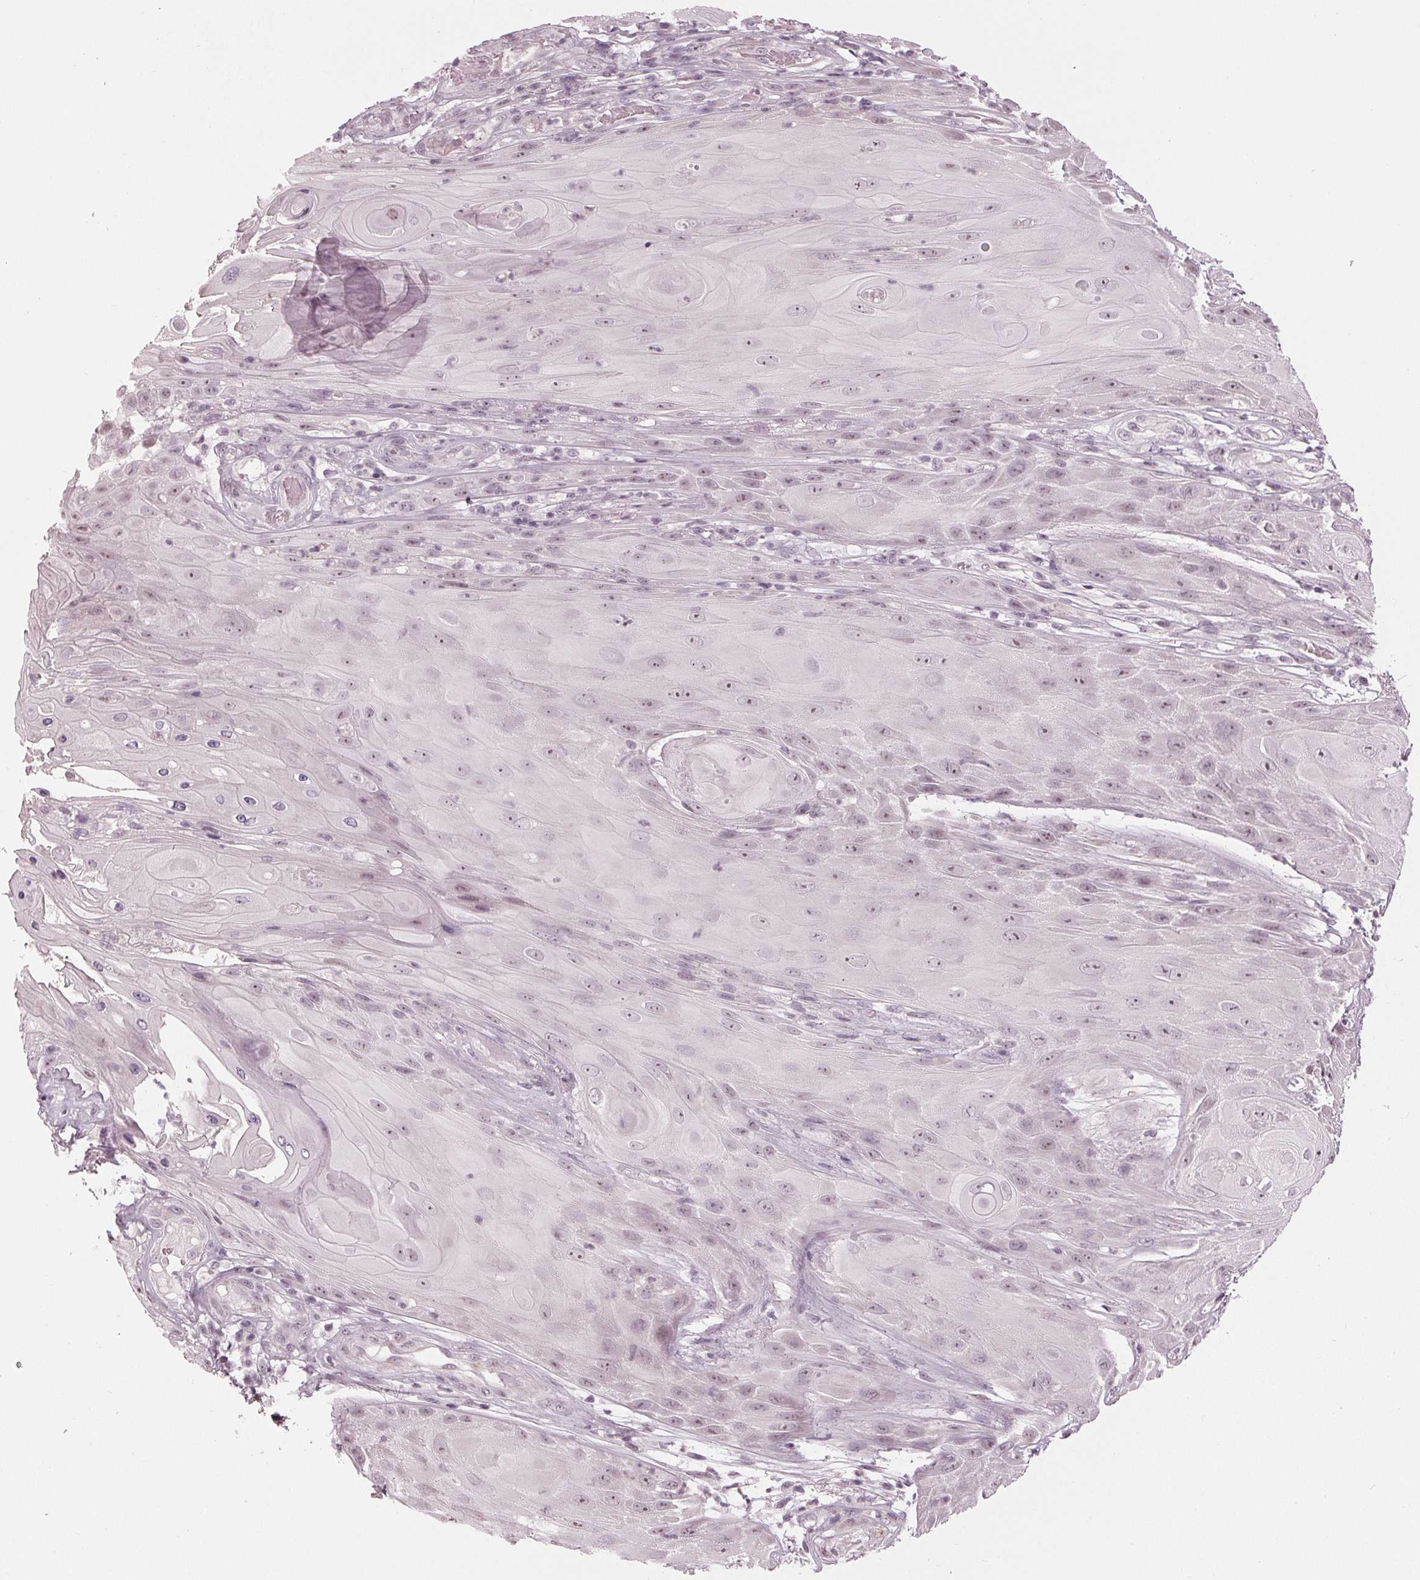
{"staining": {"intensity": "negative", "quantity": "none", "location": "none"}, "tissue": "skin cancer", "cell_type": "Tumor cells", "image_type": "cancer", "snomed": [{"axis": "morphology", "description": "Squamous cell carcinoma, NOS"}, {"axis": "topography", "description": "Skin"}], "caption": "The histopathology image displays no staining of tumor cells in squamous cell carcinoma (skin).", "gene": "ADPRHL1", "patient": {"sex": "male", "age": 62}}